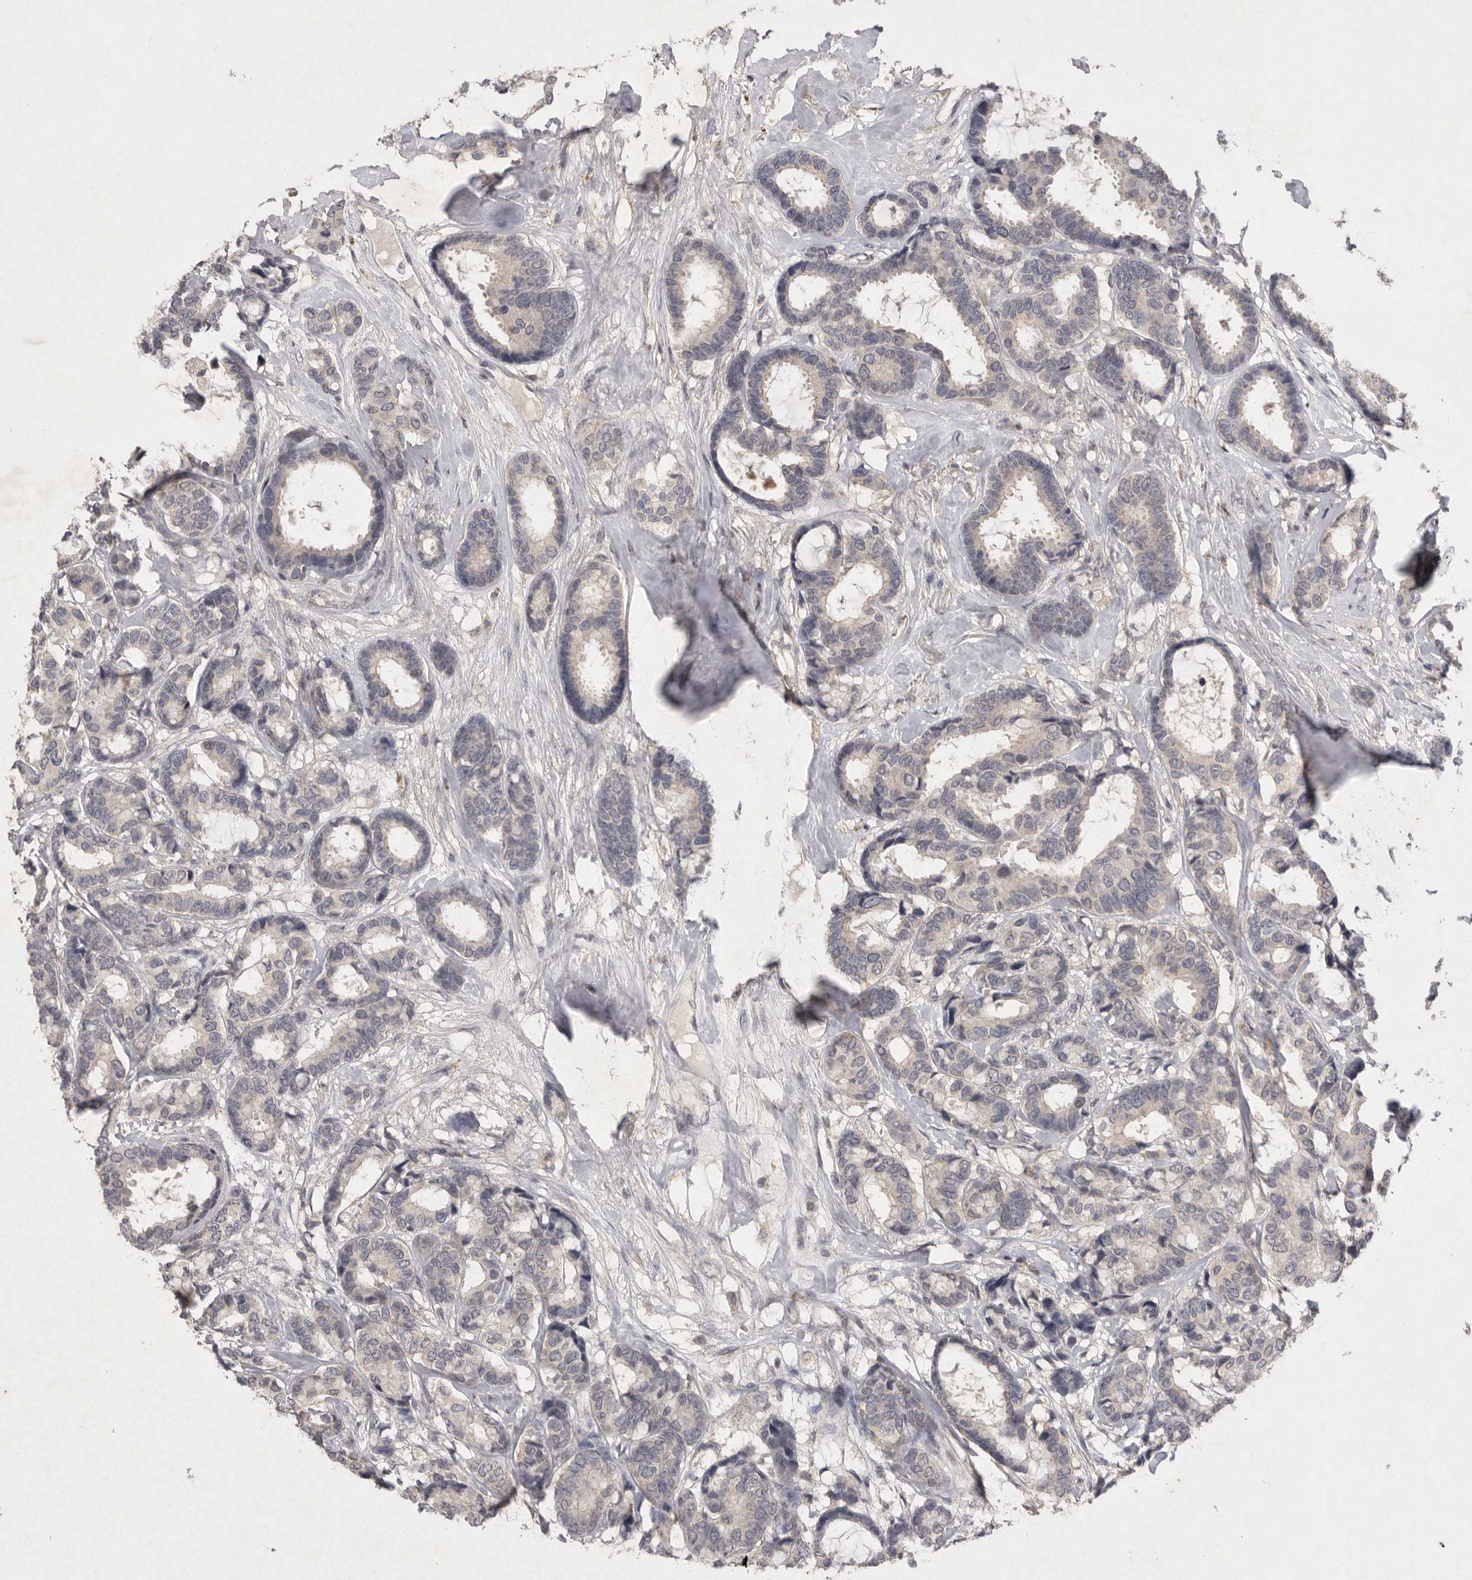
{"staining": {"intensity": "negative", "quantity": "none", "location": "none"}, "tissue": "breast cancer", "cell_type": "Tumor cells", "image_type": "cancer", "snomed": [{"axis": "morphology", "description": "Duct carcinoma"}, {"axis": "topography", "description": "Breast"}], "caption": "DAB (3,3'-diaminobenzidine) immunohistochemical staining of human breast cancer reveals no significant positivity in tumor cells.", "gene": "APLNR", "patient": {"sex": "female", "age": 87}}